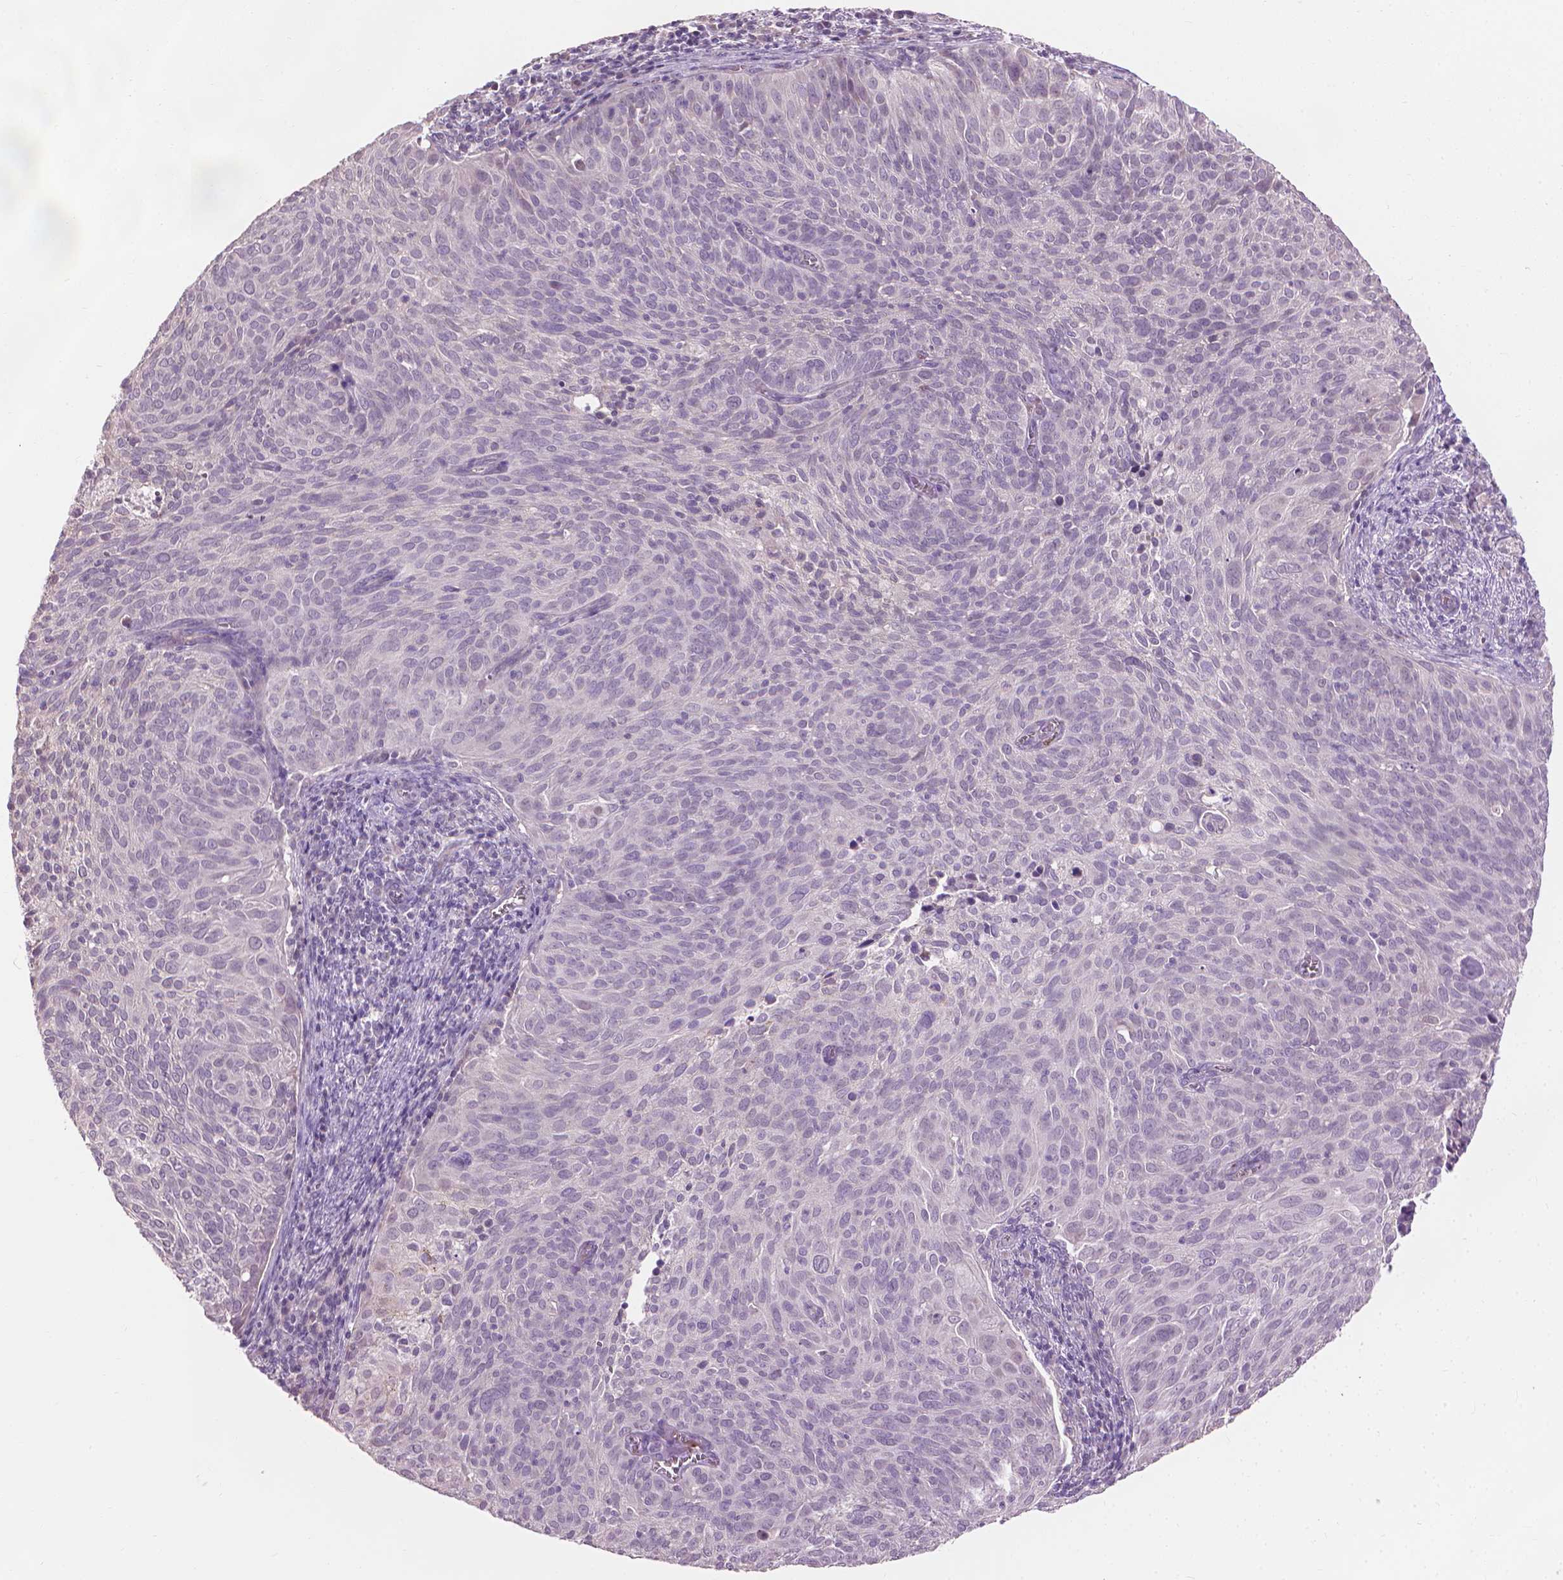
{"staining": {"intensity": "negative", "quantity": "none", "location": "none"}, "tissue": "cervical cancer", "cell_type": "Tumor cells", "image_type": "cancer", "snomed": [{"axis": "morphology", "description": "Squamous cell carcinoma, NOS"}, {"axis": "topography", "description": "Cervix"}], "caption": "A high-resolution image shows immunohistochemistry (IHC) staining of cervical squamous cell carcinoma, which exhibits no significant expression in tumor cells.", "gene": "CFAP126", "patient": {"sex": "female", "age": 39}}